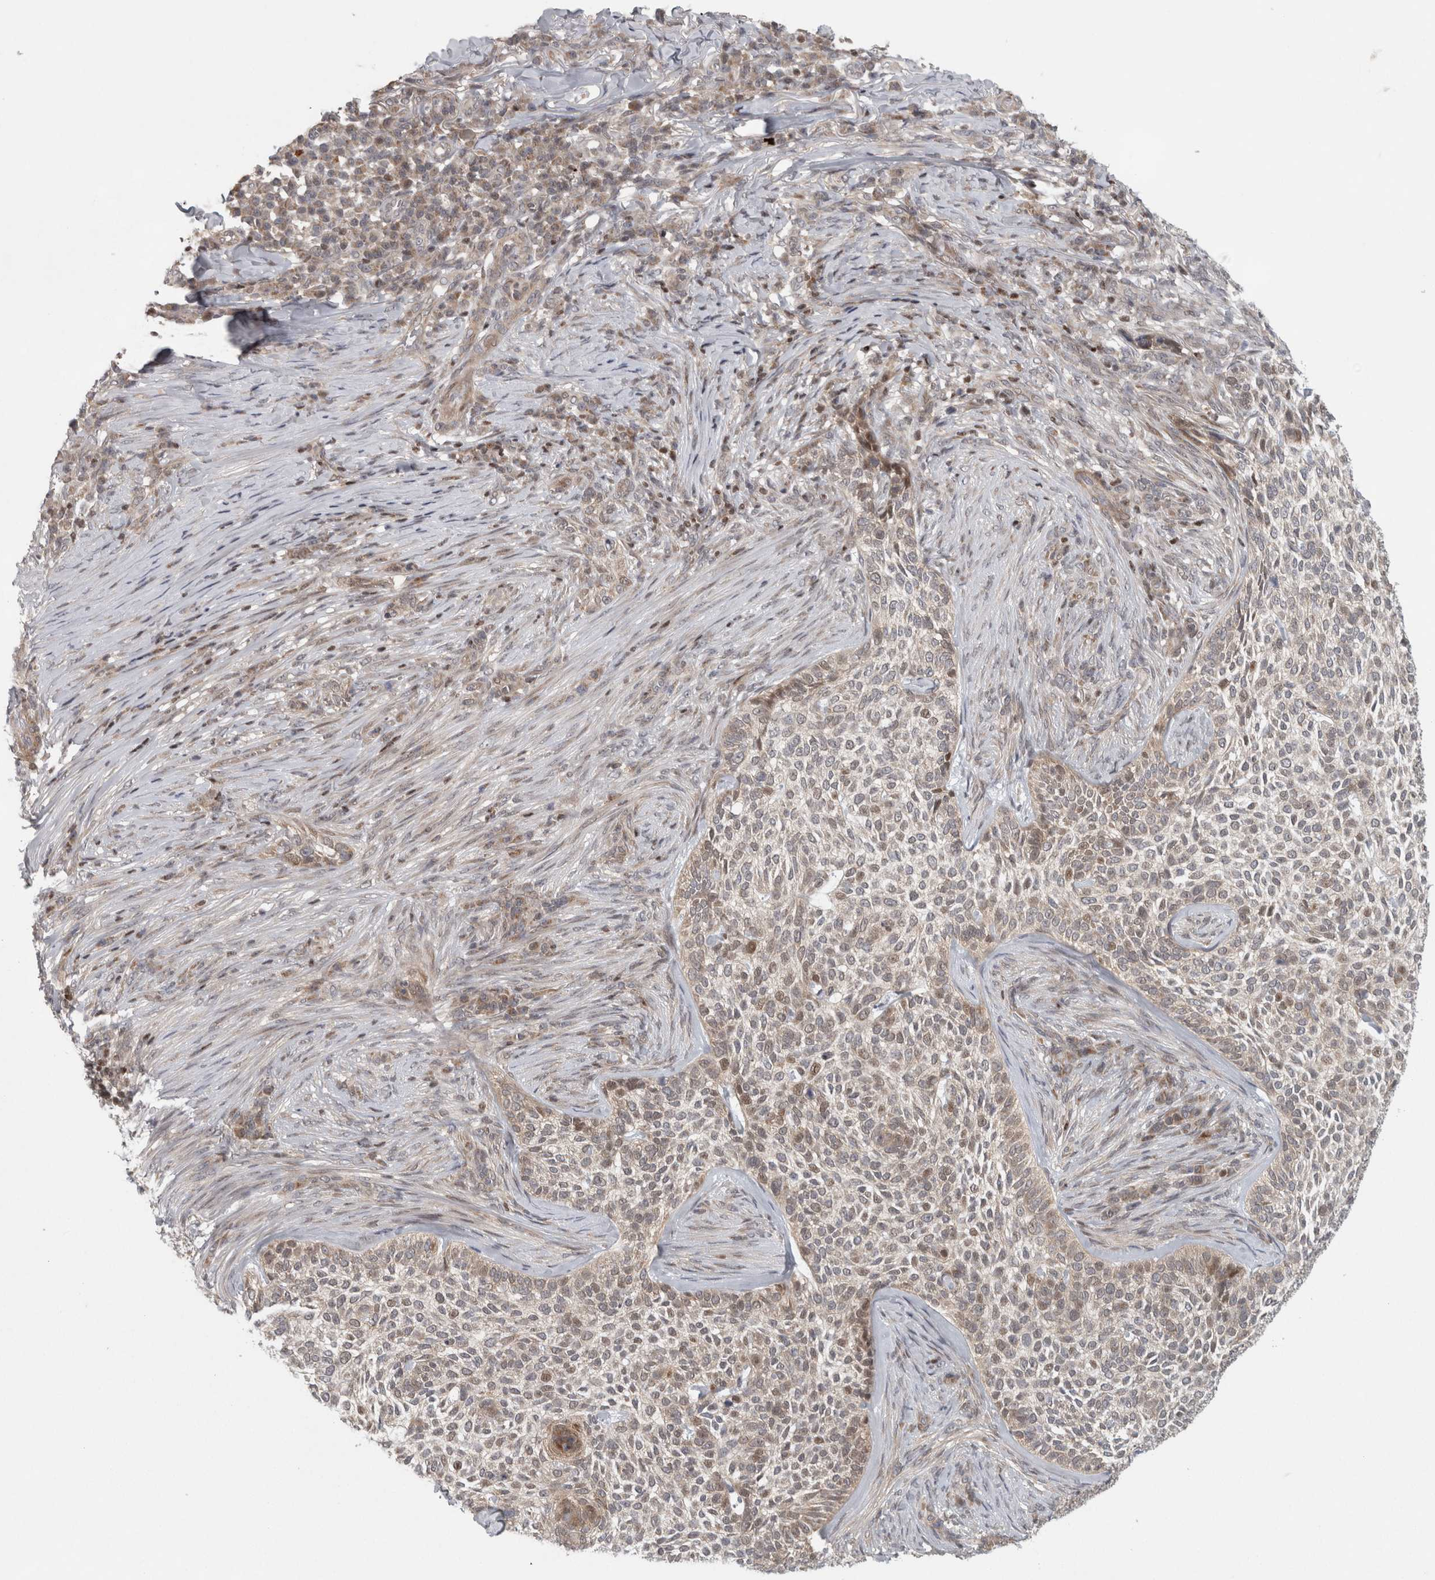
{"staining": {"intensity": "weak", "quantity": "25%-75%", "location": "cytoplasmic/membranous,nuclear"}, "tissue": "skin cancer", "cell_type": "Tumor cells", "image_type": "cancer", "snomed": [{"axis": "morphology", "description": "Basal cell carcinoma"}, {"axis": "topography", "description": "Skin"}], "caption": "Immunohistochemistry micrograph of basal cell carcinoma (skin) stained for a protein (brown), which demonstrates low levels of weak cytoplasmic/membranous and nuclear staining in about 25%-75% of tumor cells.", "gene": "KDM8", "patient": {"sex": "female", "age": 64}}